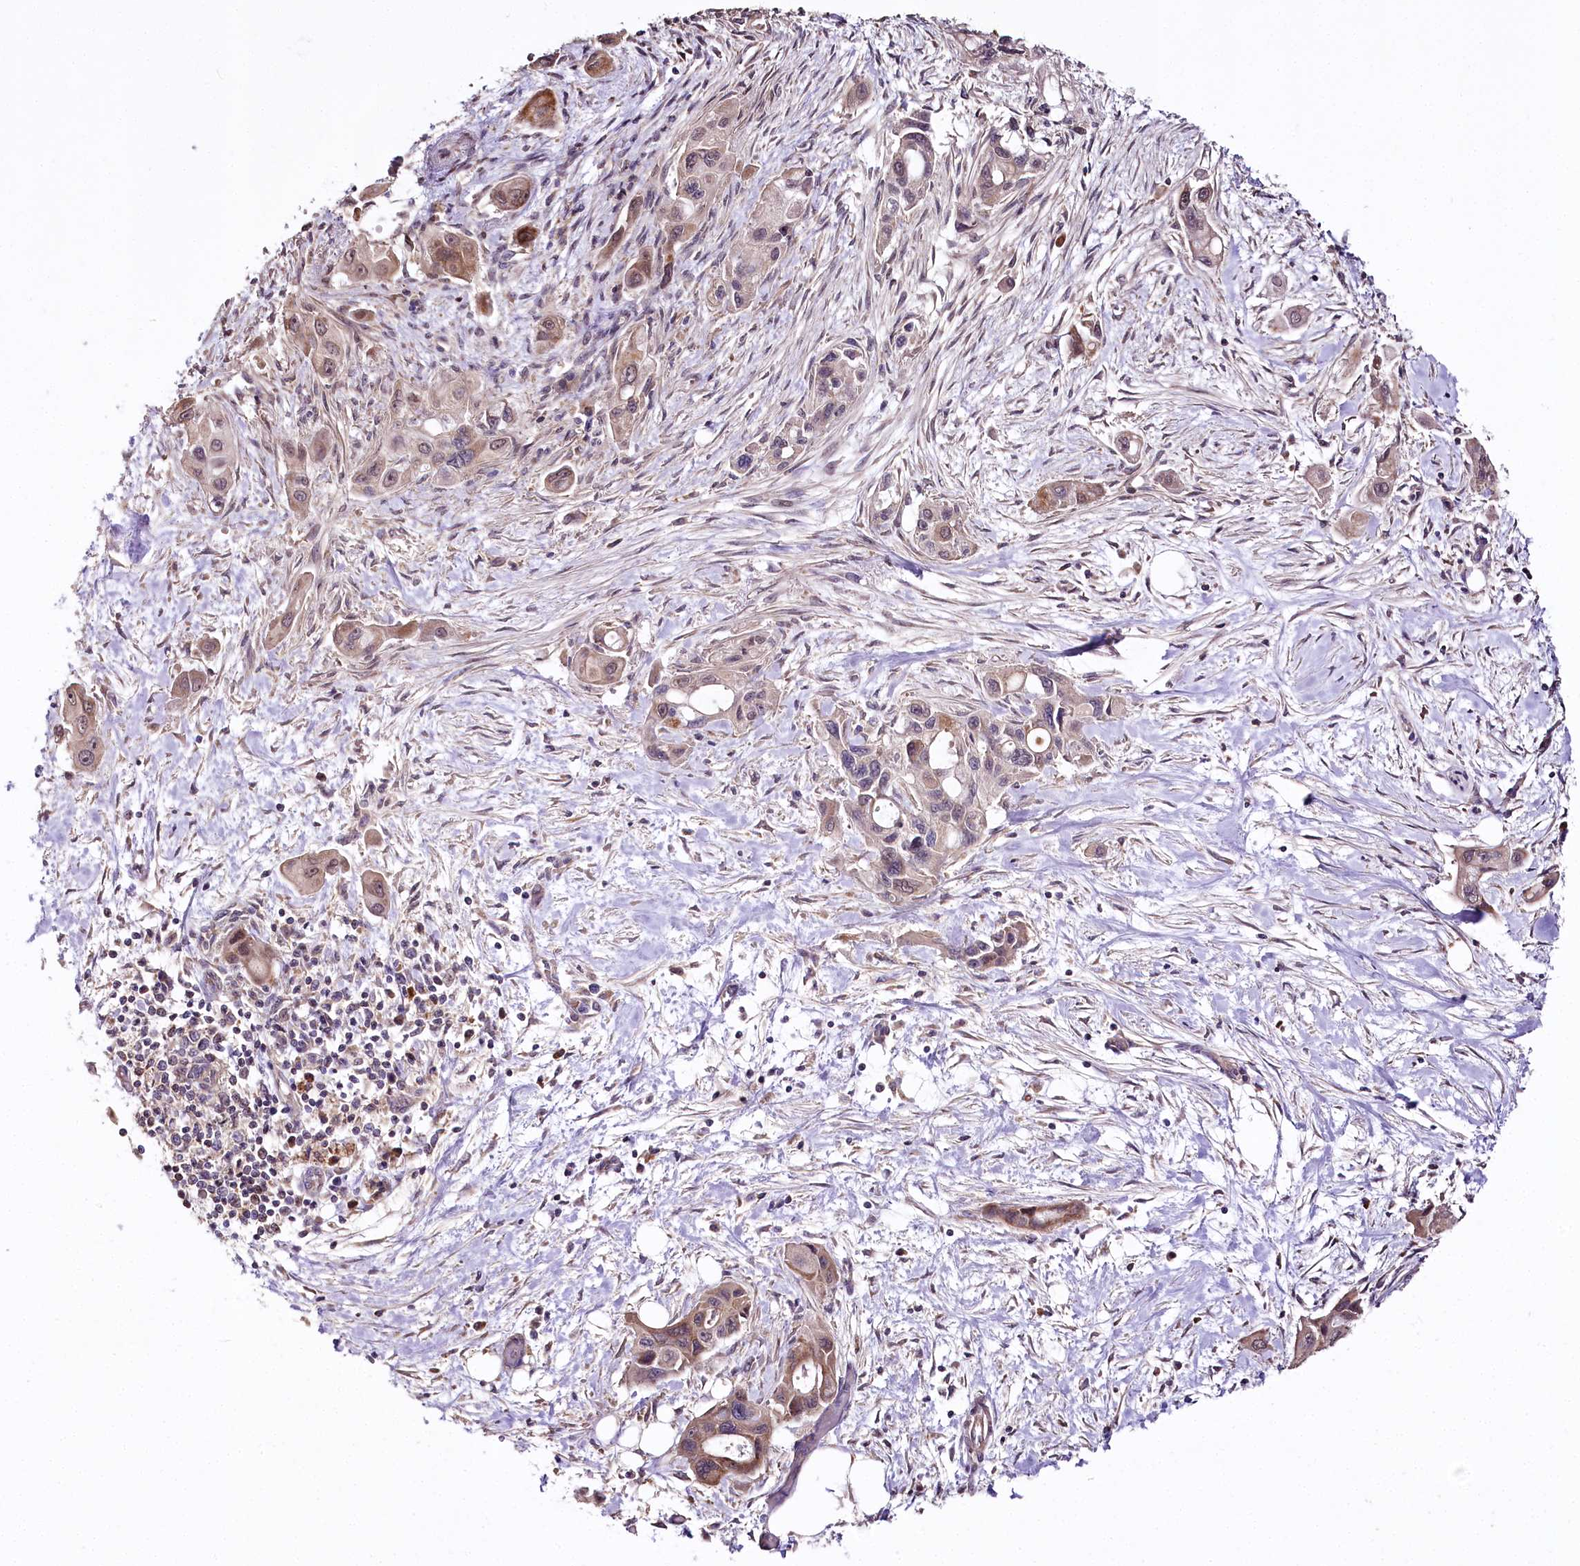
{"staining": {"intensity": "moderate", "quantity": "25%-75%", "location": "cytoplasmic/membranous"}, "tissue": "pancreatic cancer", "cell_type": "Tumor cells", "image_type": "cancer", "snomed": [{"axis": "morphology", "description": "Adenocarcinoma, NOS"}, {"axis": "topography", "description": "Pancreas"}], "caption": "A medium amount of moderate cytoplasmic/membranous staining is seen in approximately 25%-75% of tumor cells in pancreatic cancer (adenocarcinoma) tissue. The protein is shown in brown color, while the nuclei are stained blue.", "gene": "ZNF226", "patient": {"sex": "male", "age": 75}}